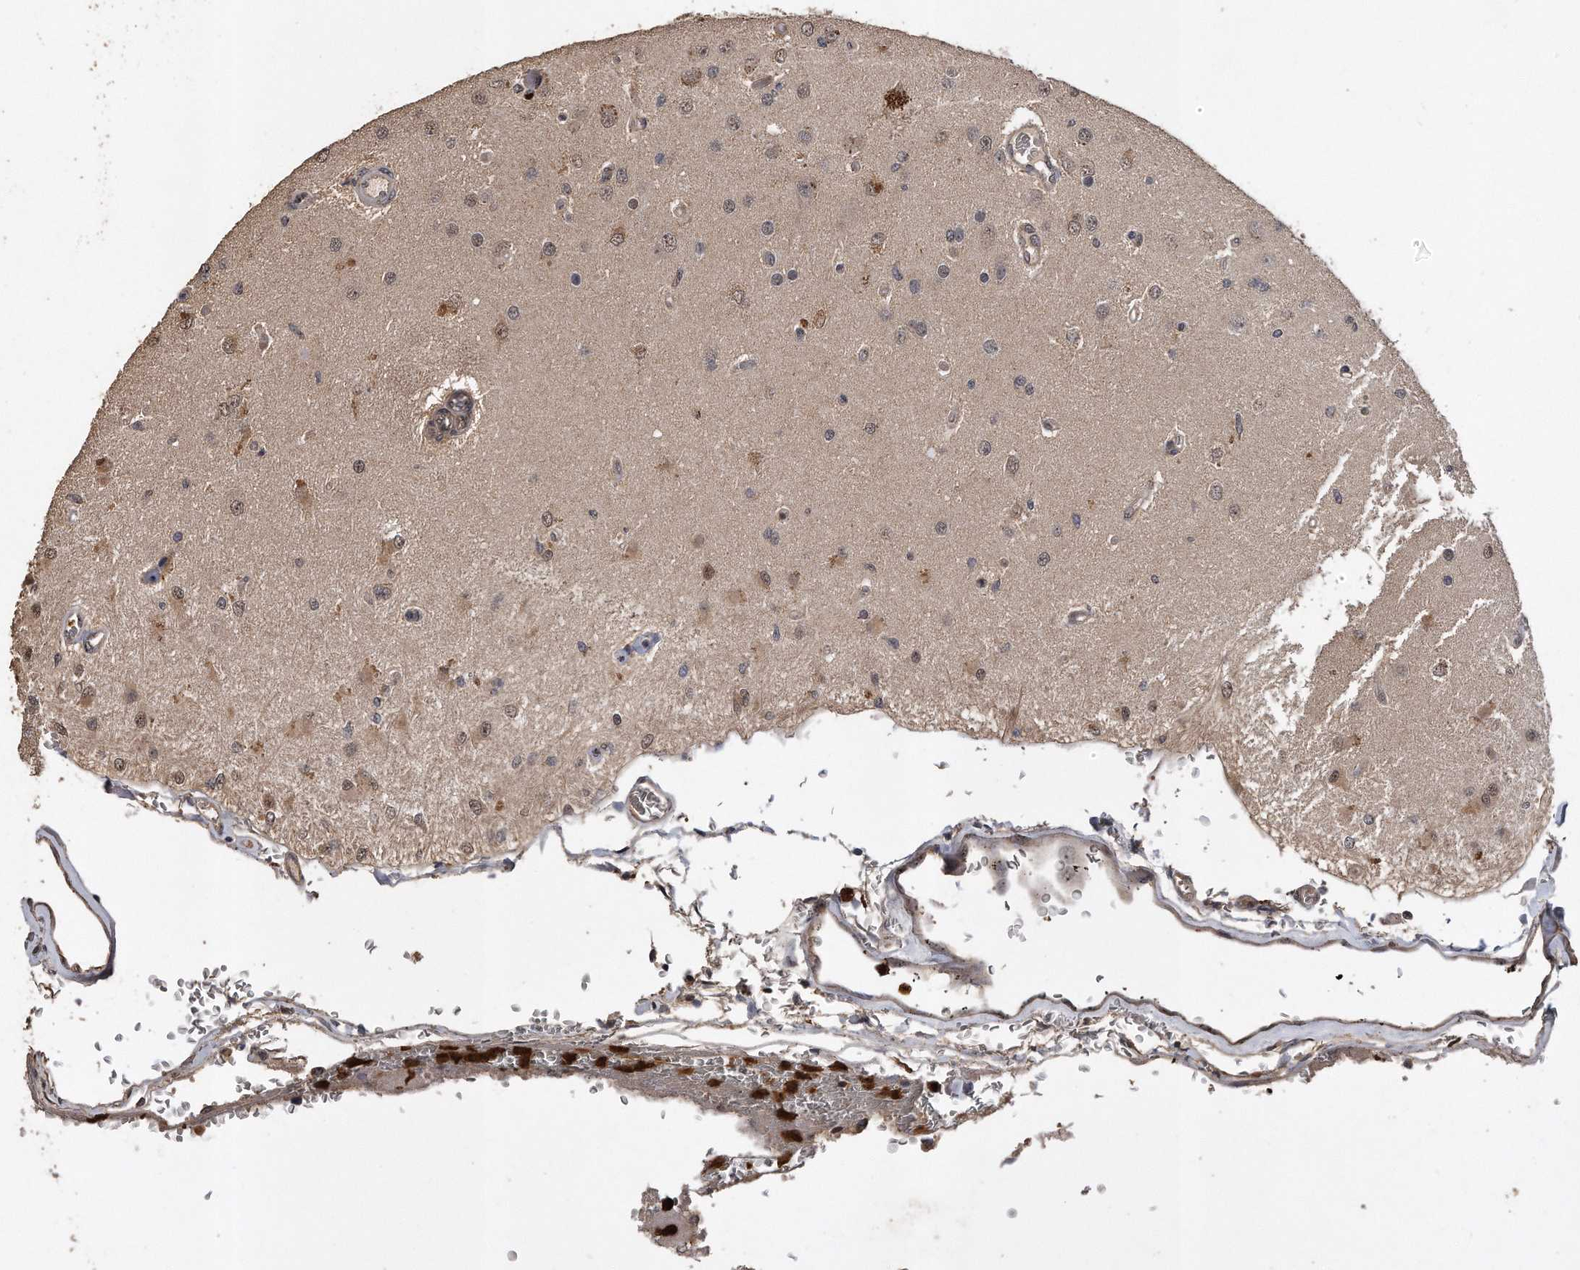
{"staining": {"intensity": "weak", "quantity": "25%-75%", "location": "cytoplasmic/membranous,nuclear"}, "tissue": "glioma", "cell_type": "Tumor cells", "image_type": "cancer", "snomed": [{"axis": "morphology", "description": "Normal tissue, NOS"}, {"axis": "morphology", "description": "Glioma, malignant, High grade"}, {"axis": "topography", "description": "Cerebral cortex"}], "caption": "Immunohistochemistry micrograph of neoplastic tissue: human malignant glioma (high-grade) stained using immunohistochemistry (IHC) demonstrates low levels of weak protein expression localized specifically in the cytoplasmic/membranous and nuclear of tumor cells, appearing as a cytoplasmic/membranous and nuclear brown color.", "gene": "PELO", "patient": {"sex": "male", "age": 77}}